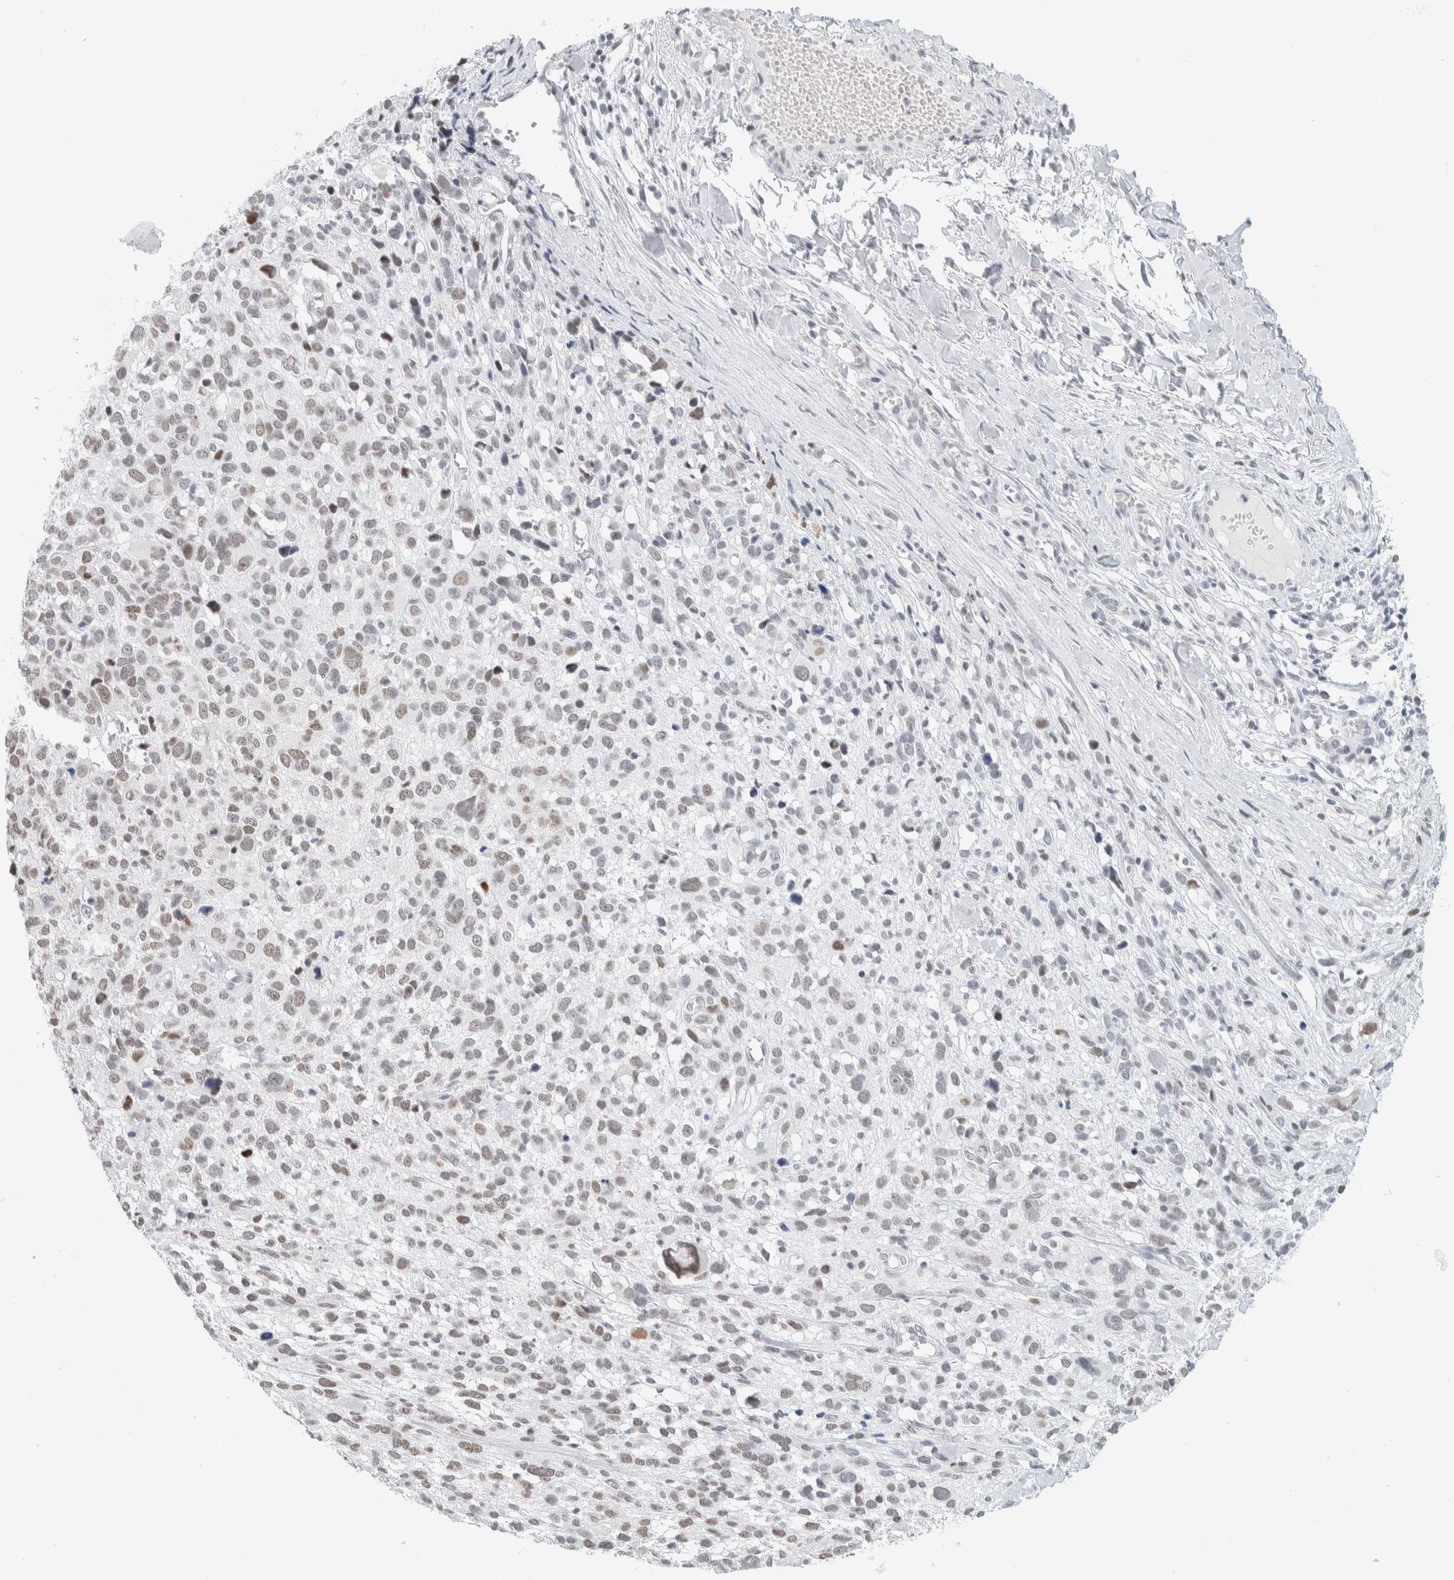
{"staining": {"intensity": "weak", "quantity": ">75%", "location": "nuclear"}, "tissue": "melanoma", "cell_type": "Tumor cells", "image_type": "cancer", "snomed": [{"axis": "morphology", "description": "Malignant melanoma, NOS"}, {"axis": "topography", "description": "Skin"}], "caption": "Immunohistochemistry staining of malignant melanoma, which demonstrates low levels of weak nuclear expression in approximately >75% of tumor cells indicating weak nuclear protein expression. The staining was performed using DAB (brown) for protein detection and nuclei were counterstained in hematoxylin (blue).", "gene": "CDH17", "patient": {"sex": "female", "age": 55}}